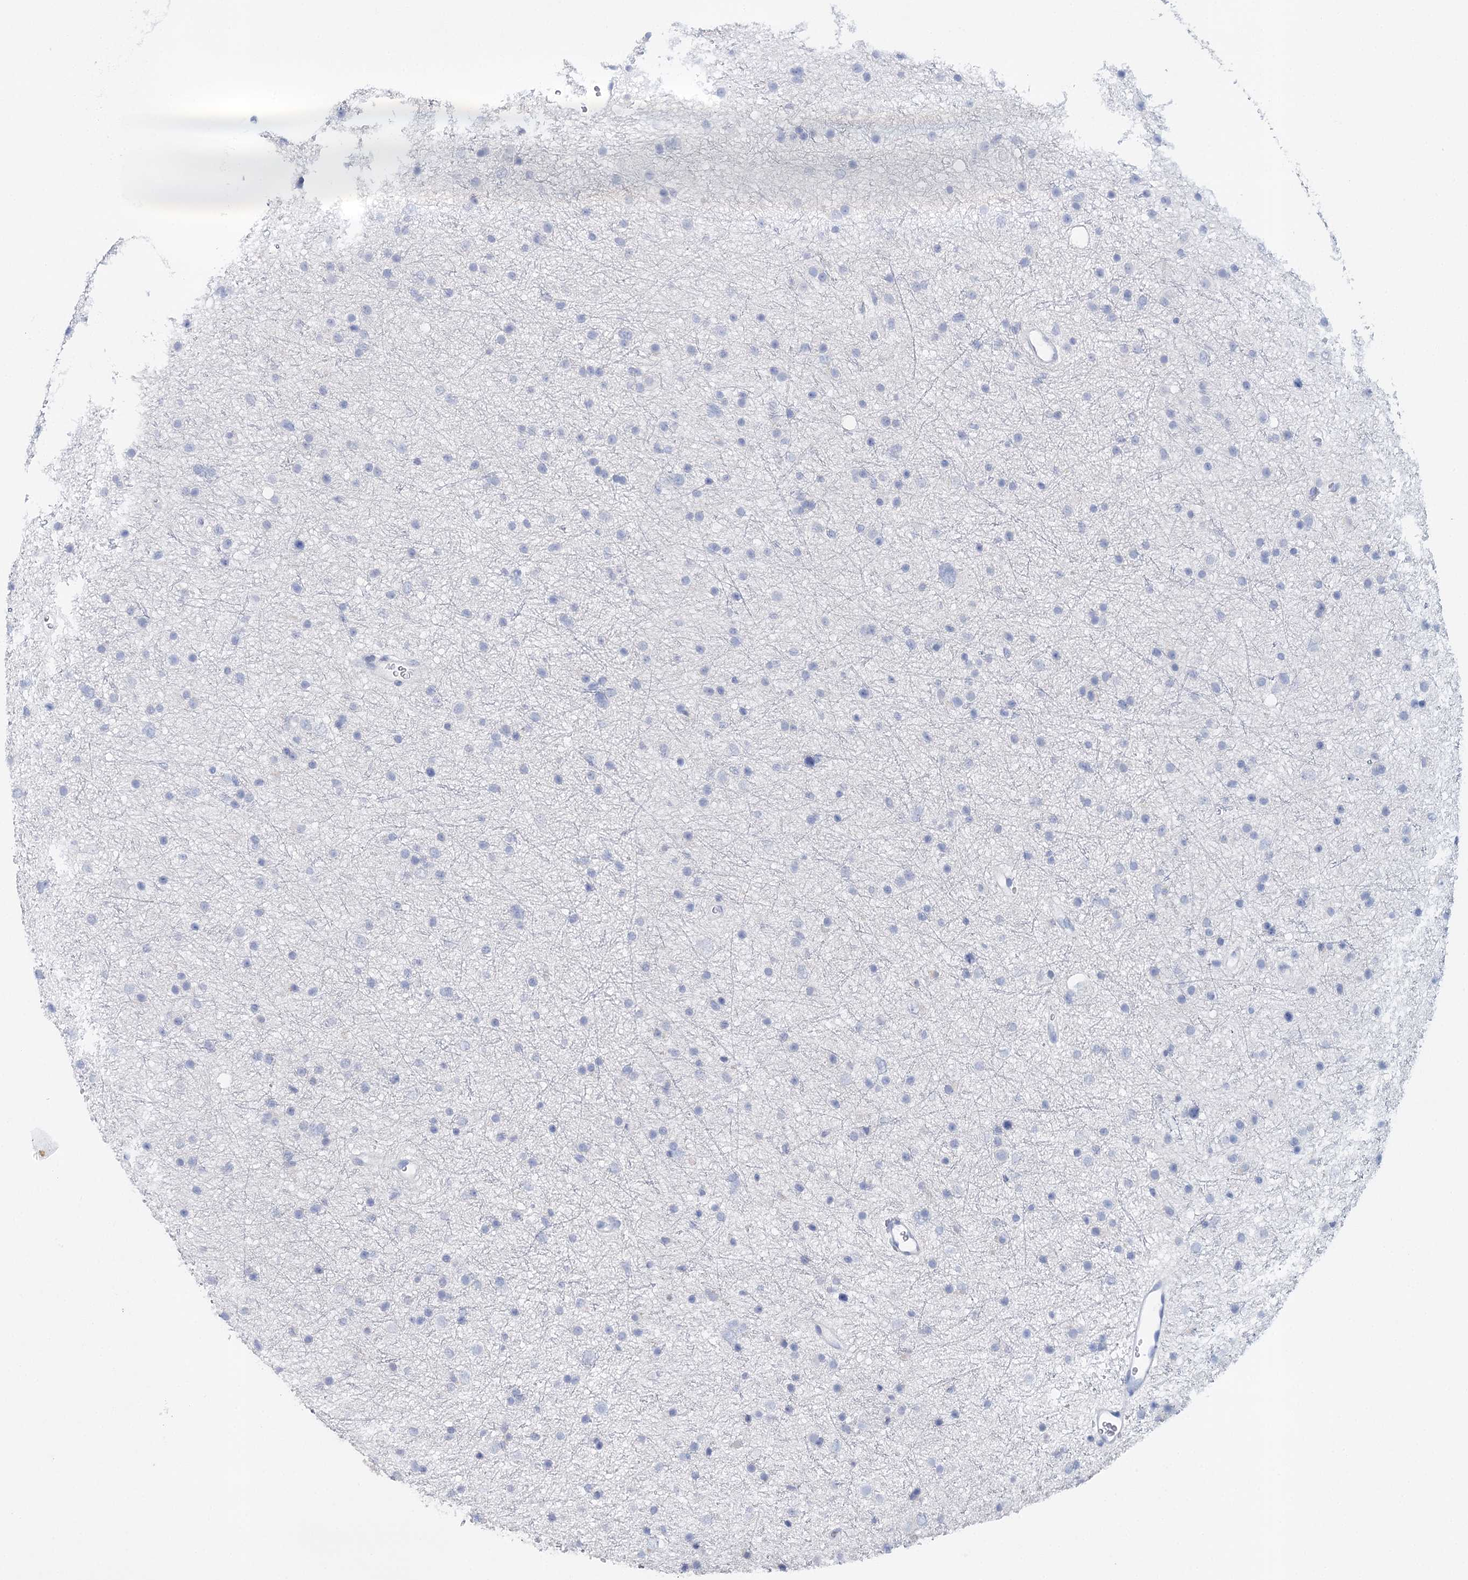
{"staining": {"intensity": "negative", "quantity": "none", "location": "none"}, "tissue": "glioma", "cell_type": "Tumor cells", "image_type": "cancer", "snomed": [{"axis": "morphology", "description": "Glioma, malignant, Low grade"}, {"axis": "topography", "description": "Cerebral cortex"}], "caption": "Low-grade glioma (malignant) stained for a protein using immunohistochemistry shows no positivity tumor cells.", "gene": "CEACAM8", "patient": {"sex": "female", "age": 39}}